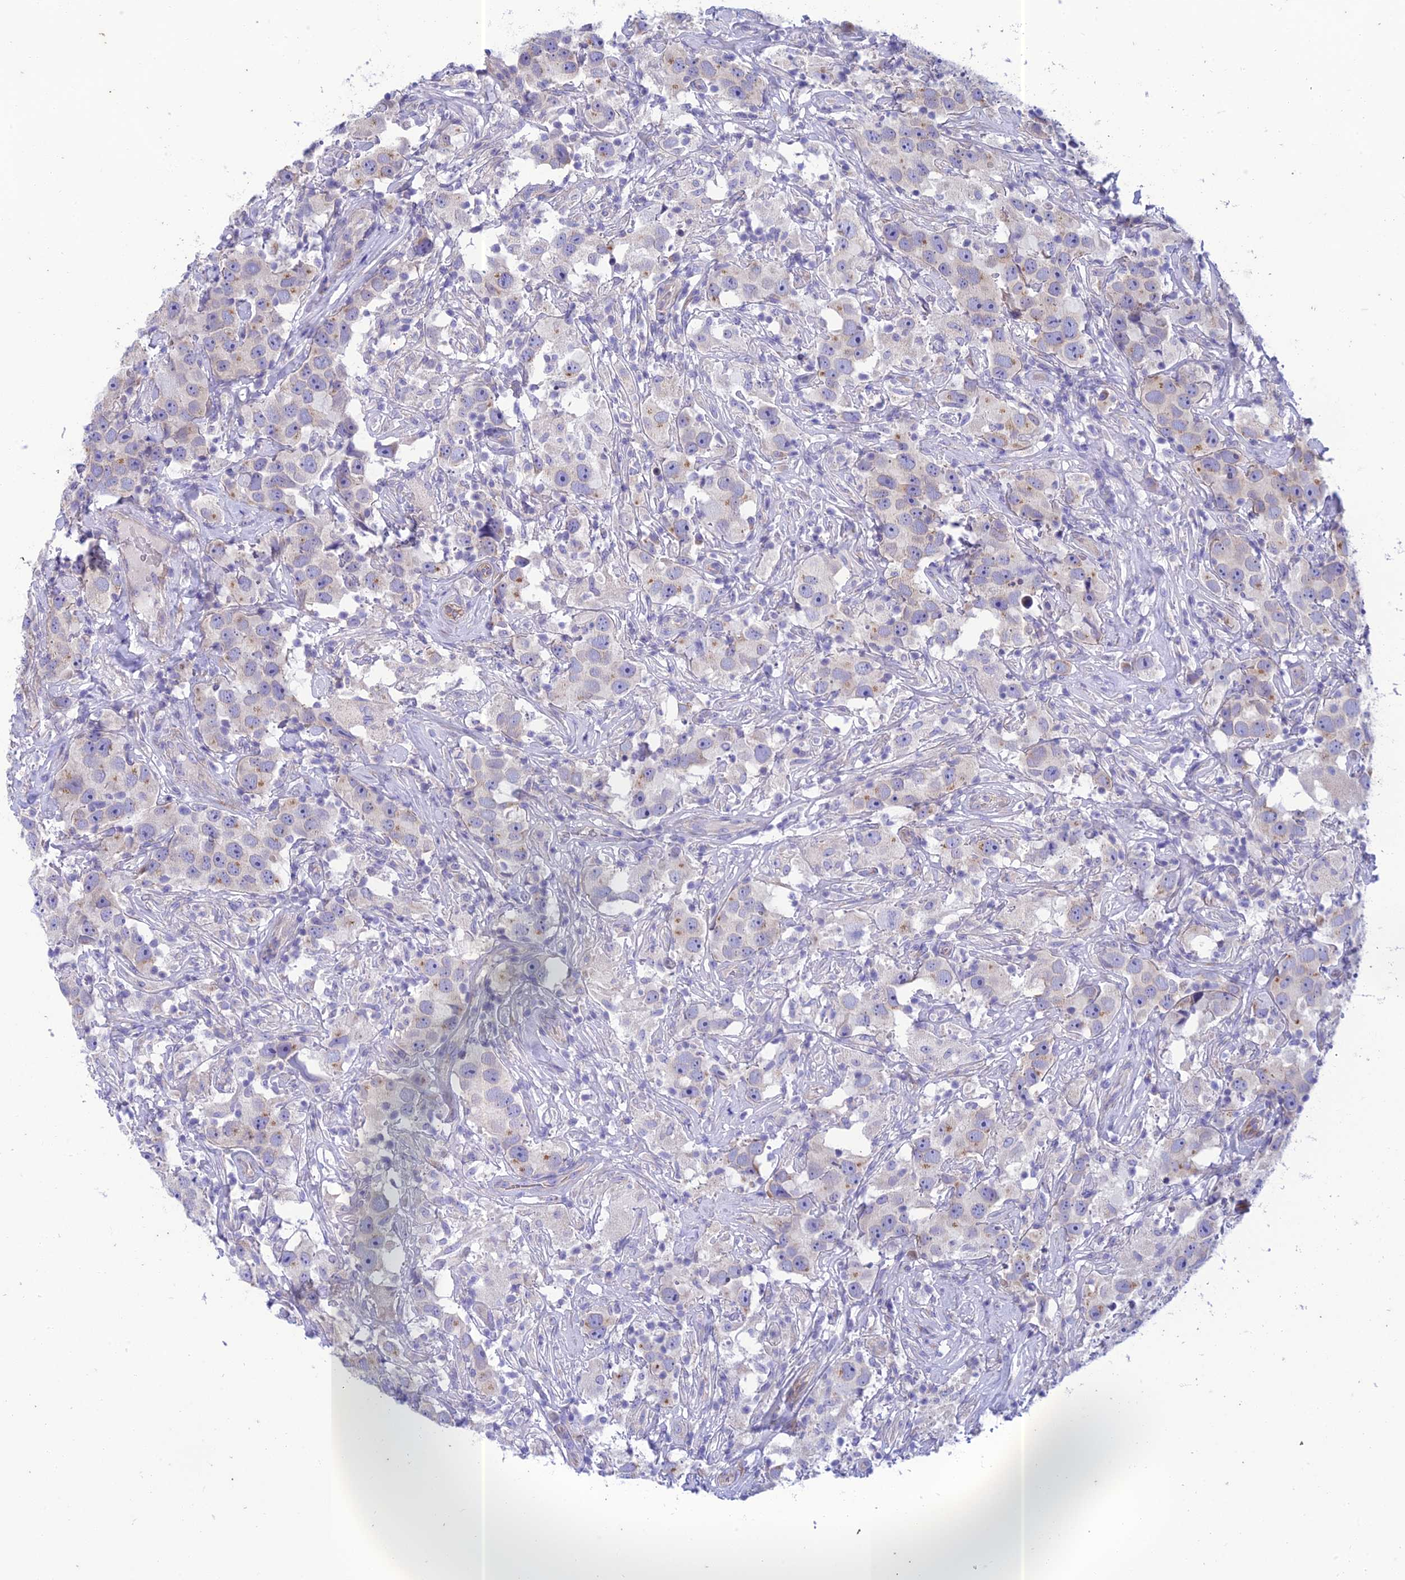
{"staining": {"intensity": "weak", "quantity": "<25%", "location": "cytoplasmic/membranous"}, "tissue": "testis cancer", "cell_type": "Tumor cells", "image_type": "cancer", "snomed": [{"axis": "morphology", "description": "Seminoma, NOS"}, {"axis": "topography", "description": "Testis"}], "caption": "This micrograph is of testis seminoma stained with immunohistochemistry (IHC) to label a protein in brown with the nuclei are counter-stained blue. There is no positivity in tumor cells.", "gene": "PTCD2", "patient": {"sex": "male", "age": 49}}